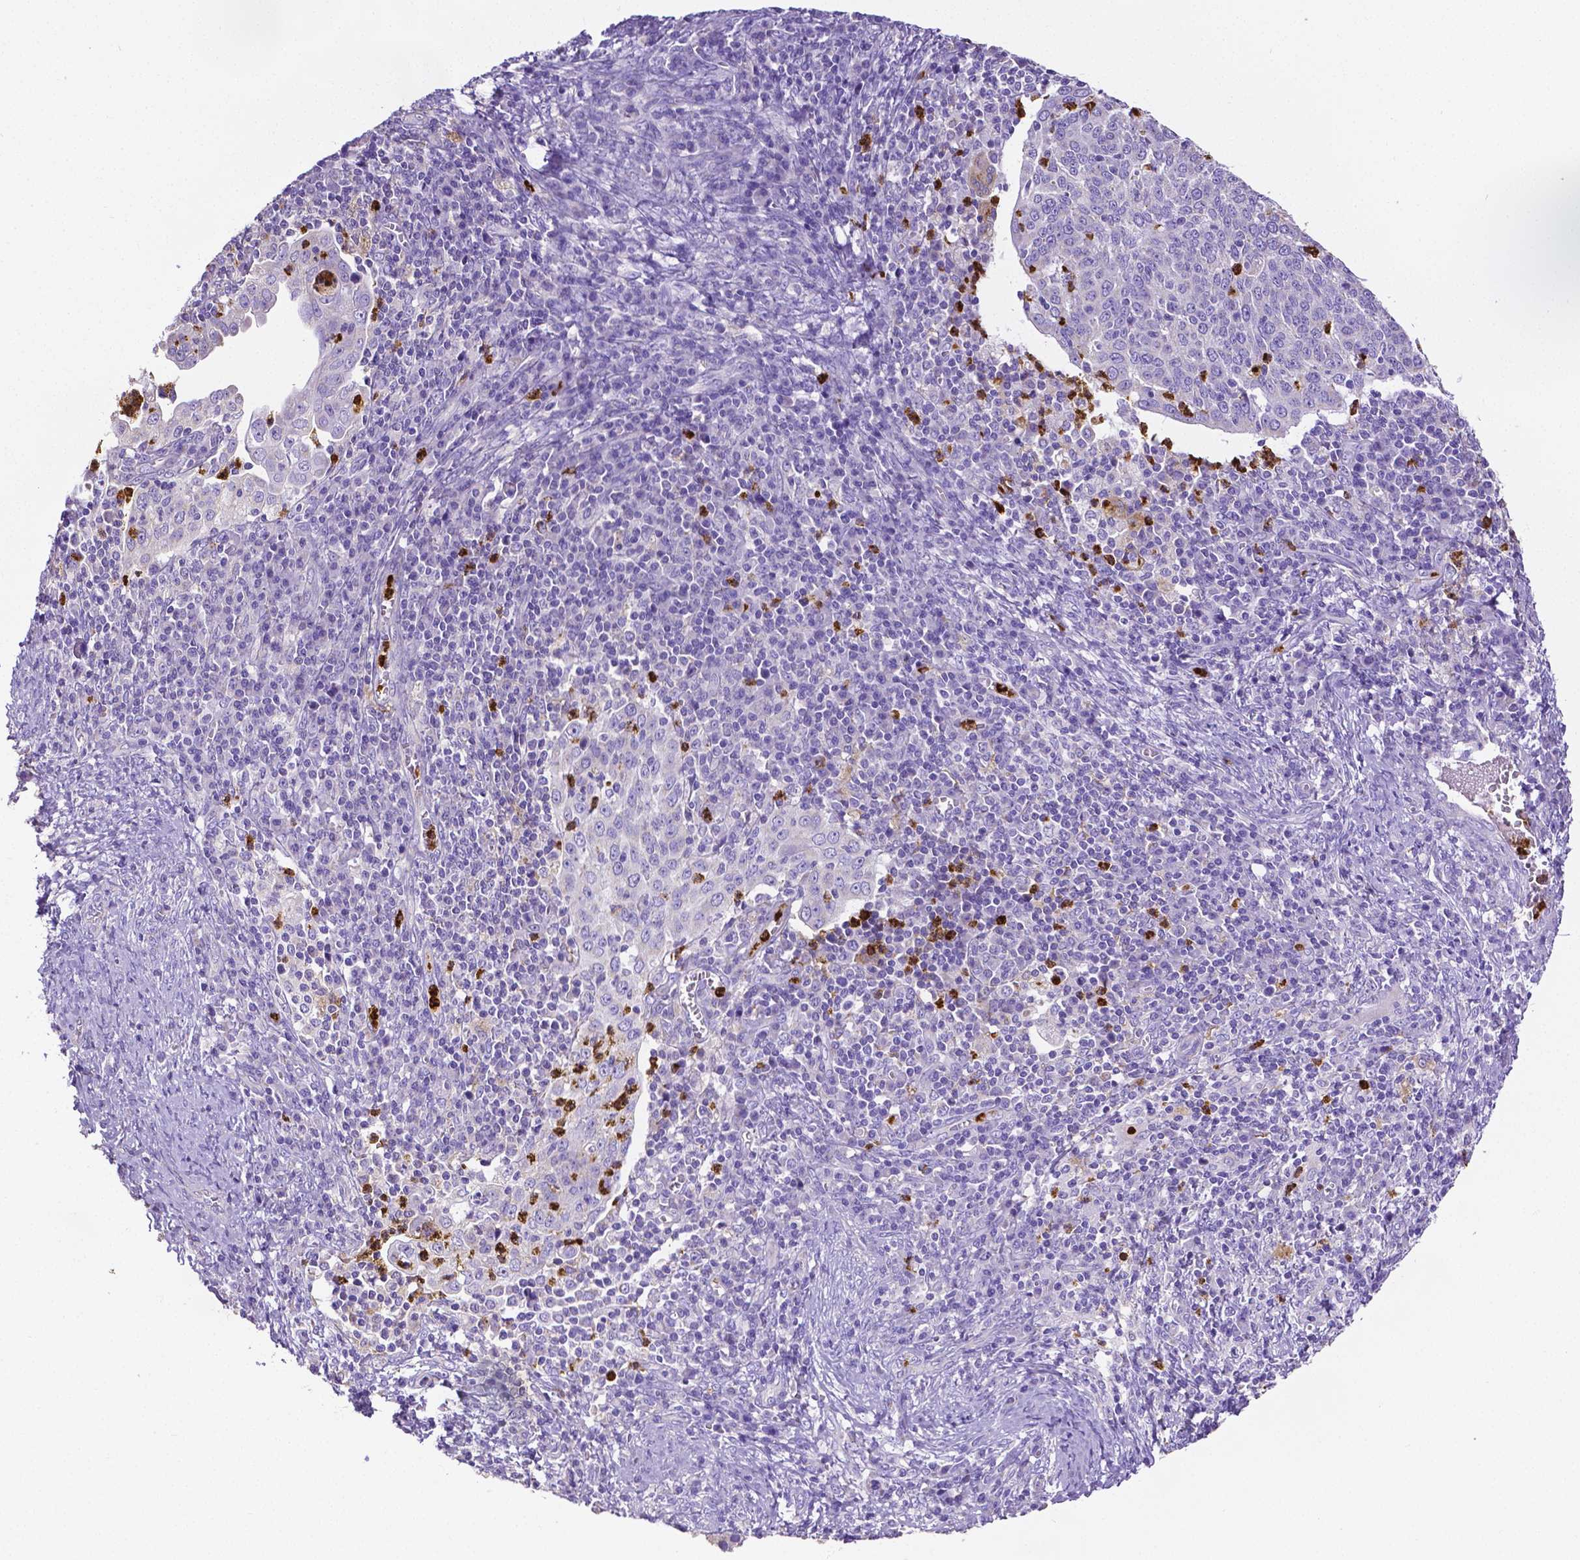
{"staining": {"intensity": "negative", "quantity": "none", "location": "none"}, "tissue": "cervical cancer", "cell_type": "Tumor cells", "image_type": "cancer", "snomed": [{"axis": "morphology", "description": "Squamous cell carcinoma, NOS"}, {"axis": "topography", "description": "Cervix"}], "caption": "Tumor cells show no significant expression in squamous cell carcinoma (cervical). (Brightfield microscopy of DAB immunohistochemistry (IHC) at high magnification).", "gene": "MMP9", "patient": {"sex": "female", "age": 39}}